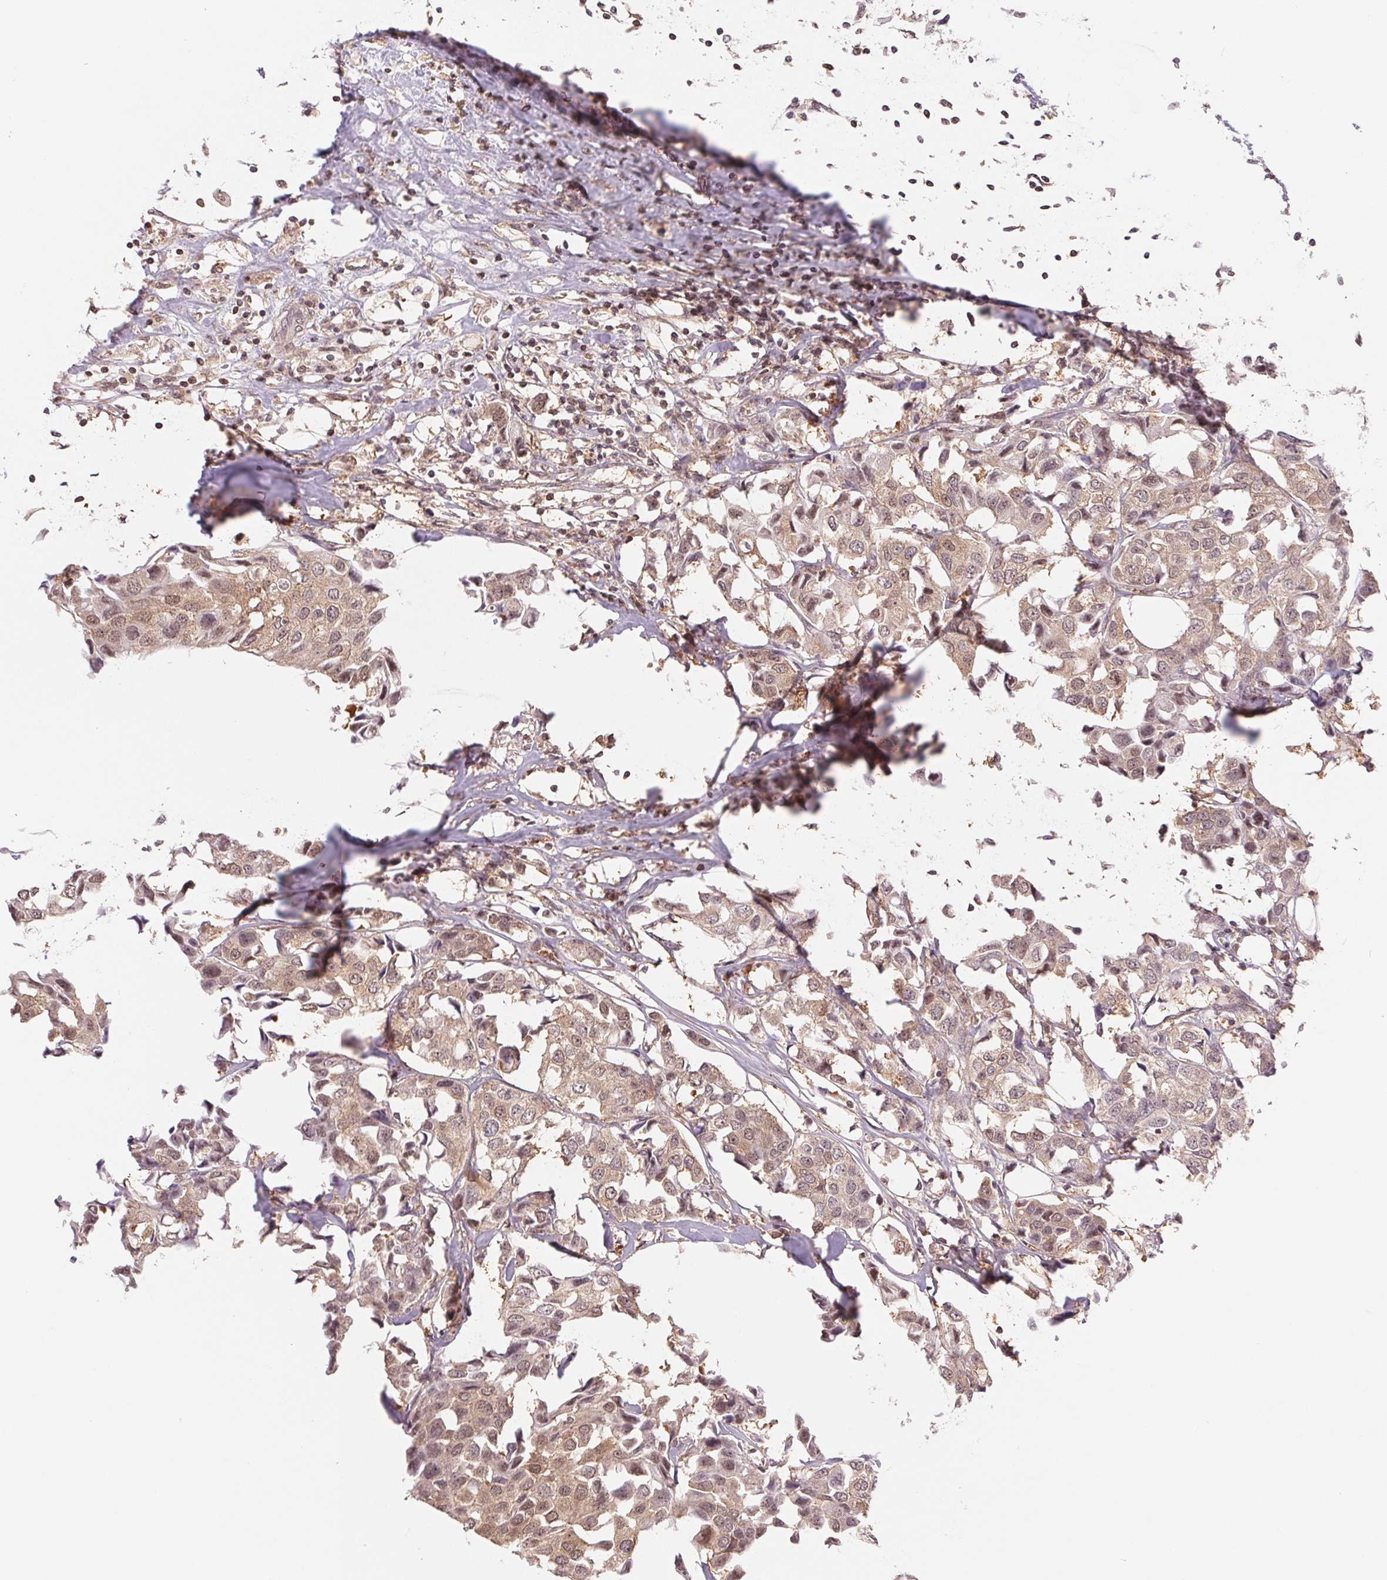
{"staining": {"intensity": "weak", "quantity": ">75%", "location": "cytoplasmic/membranous"}, "tissue": "breast cancer", "cell_type": "Tumor cells", "image_type": "cancer", "snomed": [{"axis": "morphology", "description": "Duct carcinoma"}, {"axis": "topography", "description": "Breast"}], "caption": "This photomicrograph demonstrates IHC staining of intraductal carcinoma (breast), with low weak cytoplasmic/membranous positivity in about >75% of tumor cells.", "gene": "CDC123", "patient": {"sex": "female", "age": 80}}